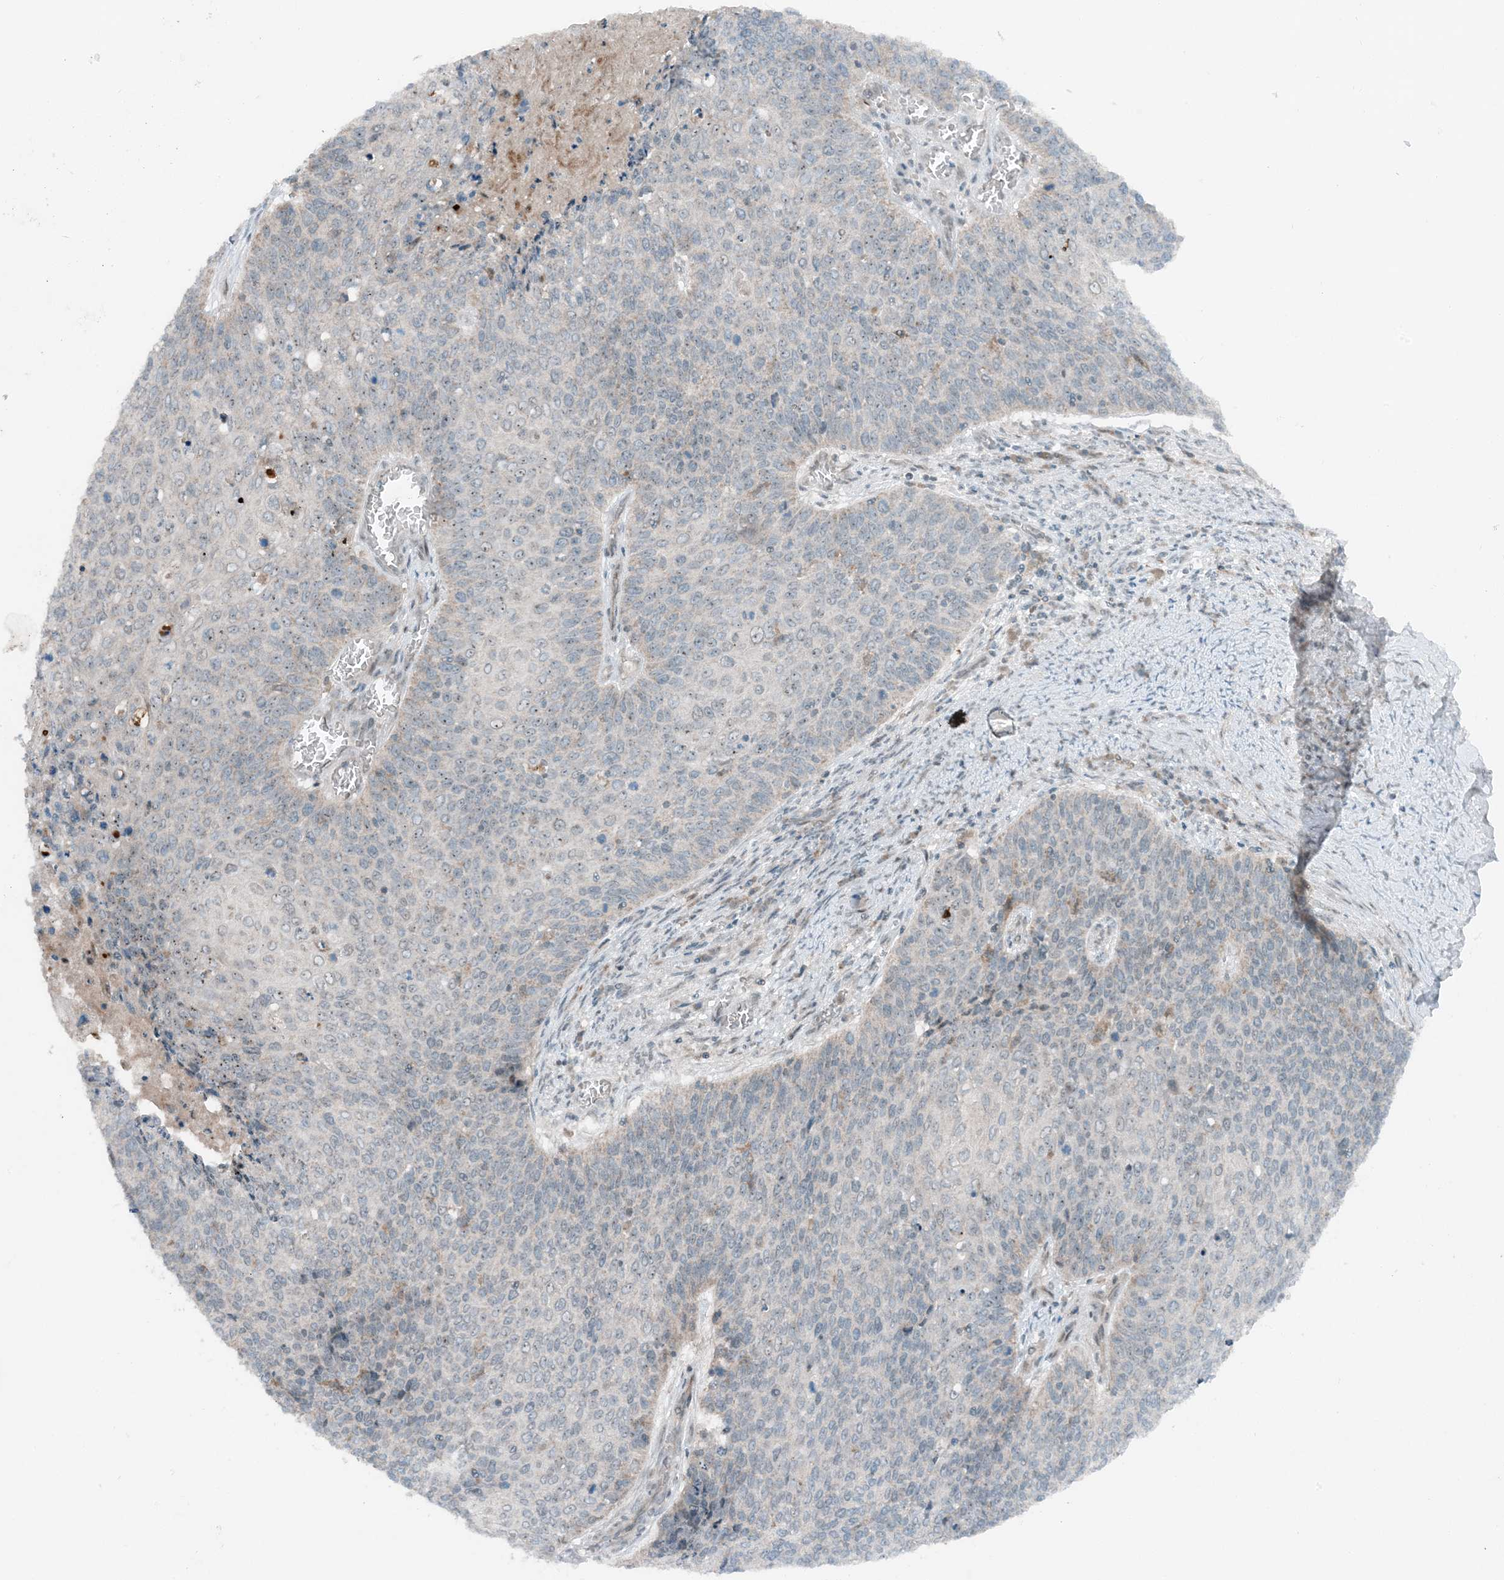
{"staining": {"intensity": "weak", "quantity": "<25%", "location": "nuclear"}, "tissue": "cervical cancer", "cell_type": "Tumor cells", "image_type": "cancer", "snomed": [{"axis": "morphology", "description": "Squamous cell carcinoma, NOS"}, {"axis": "topography", "description": "Cervix"}], "caption": "Immunohistochemistry (IHC) of human cervical cancer (squamous cell carcinoma) demonstrates no positivity in tumor cells.", "gene": "MITD1", "patient": {"sex": "female", "age": 39}}